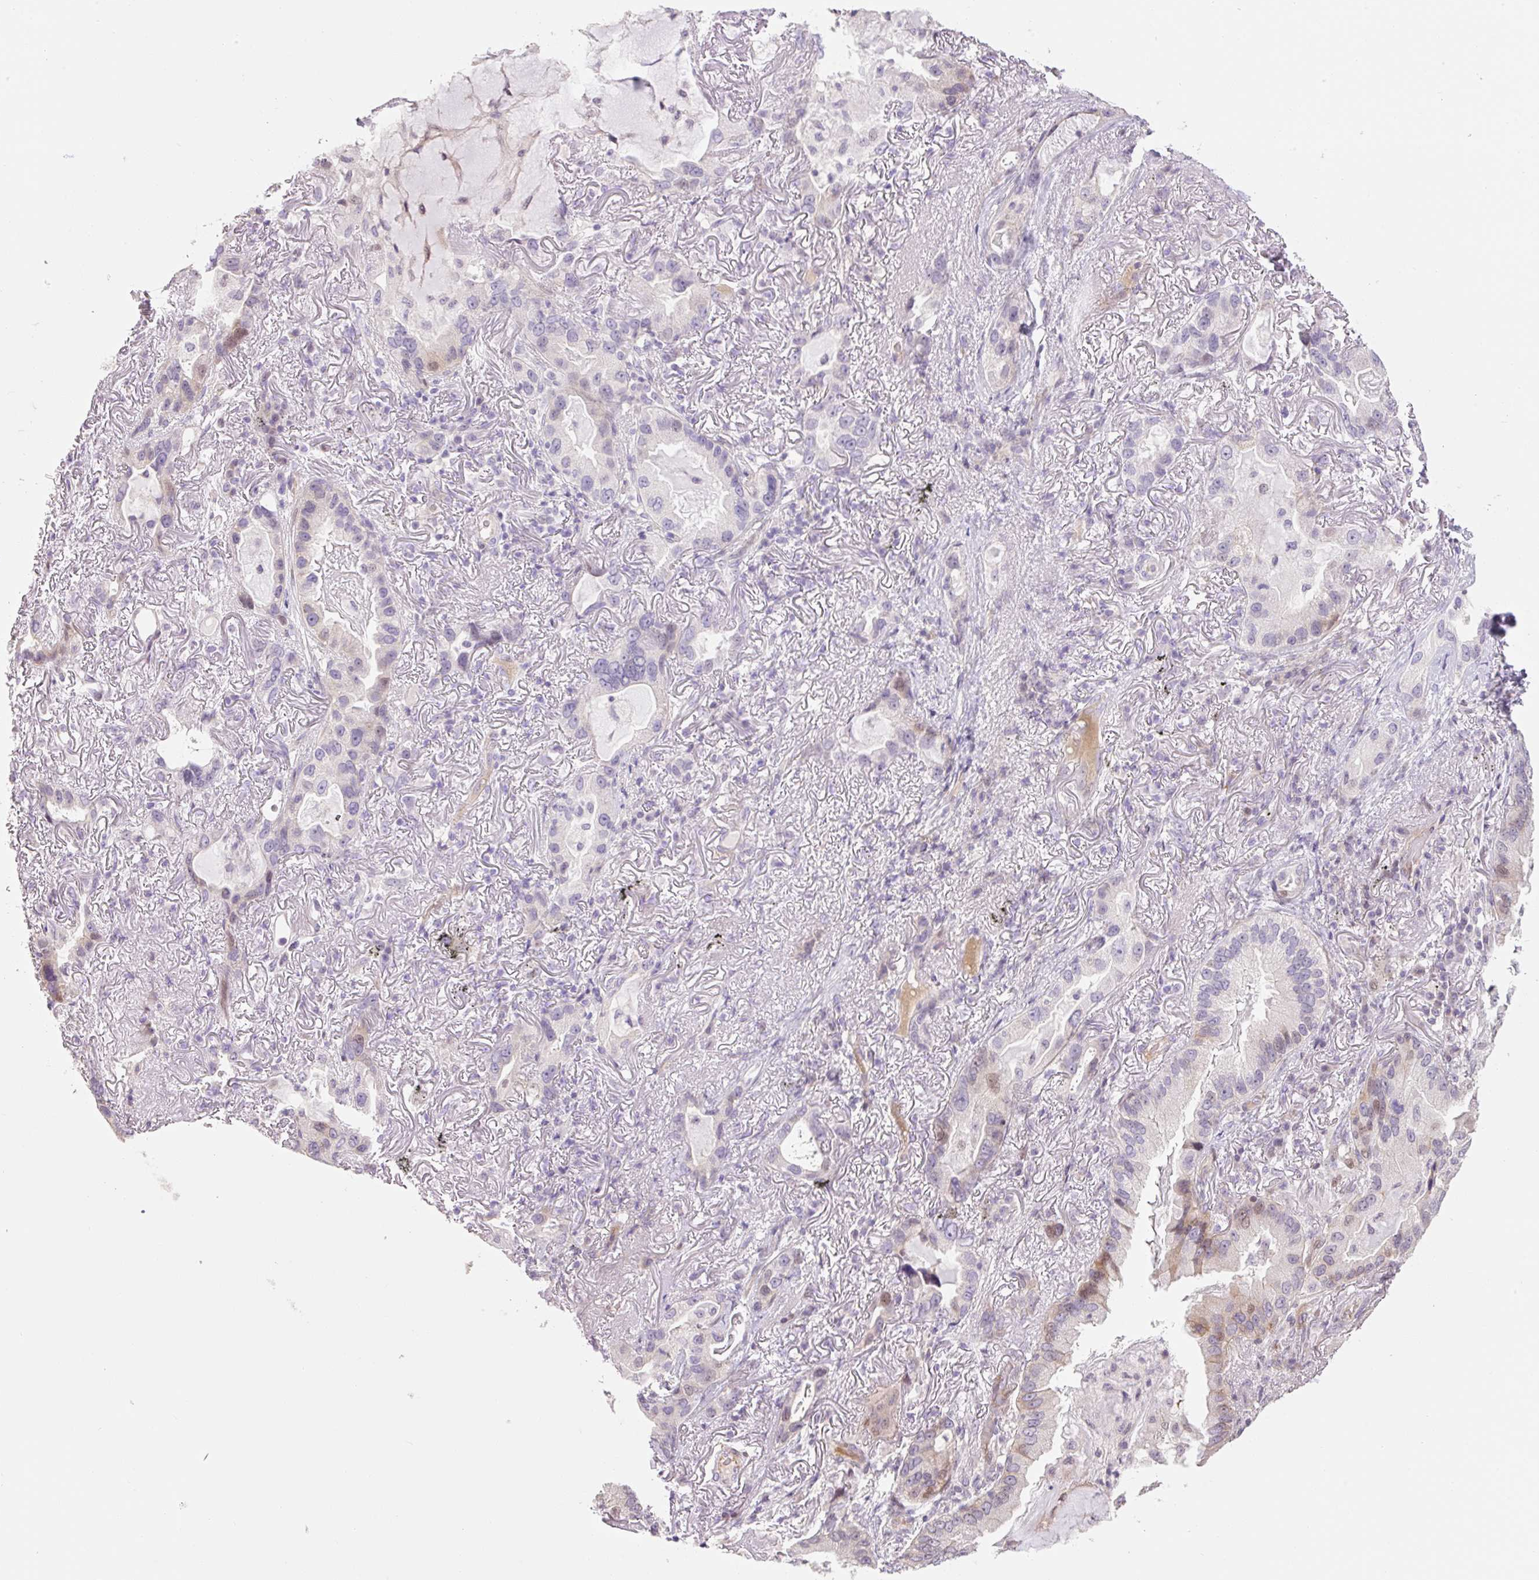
{"staining": {"intensity": "moderate", "quantity": "<25%", "location": "cytoplasmic/membranous,nuclear"}, "tissue": "lung cancer", "cell_type": "Tumor cells", "image_type": "cancer", "snomed": [{"axis": "morphology", "description": "Adenocarcinoma, NOS"}, {"axis": "topography", "description": "Lung"}], "caption": "Tumor cells display low levels of moderate cytoplasmic/membranous and nuclear positivity in approximately <25% of cells in adenocarcinoma (lung).", "gene": "ZNF552", "patient": {"sex": "female", "age": 69}}